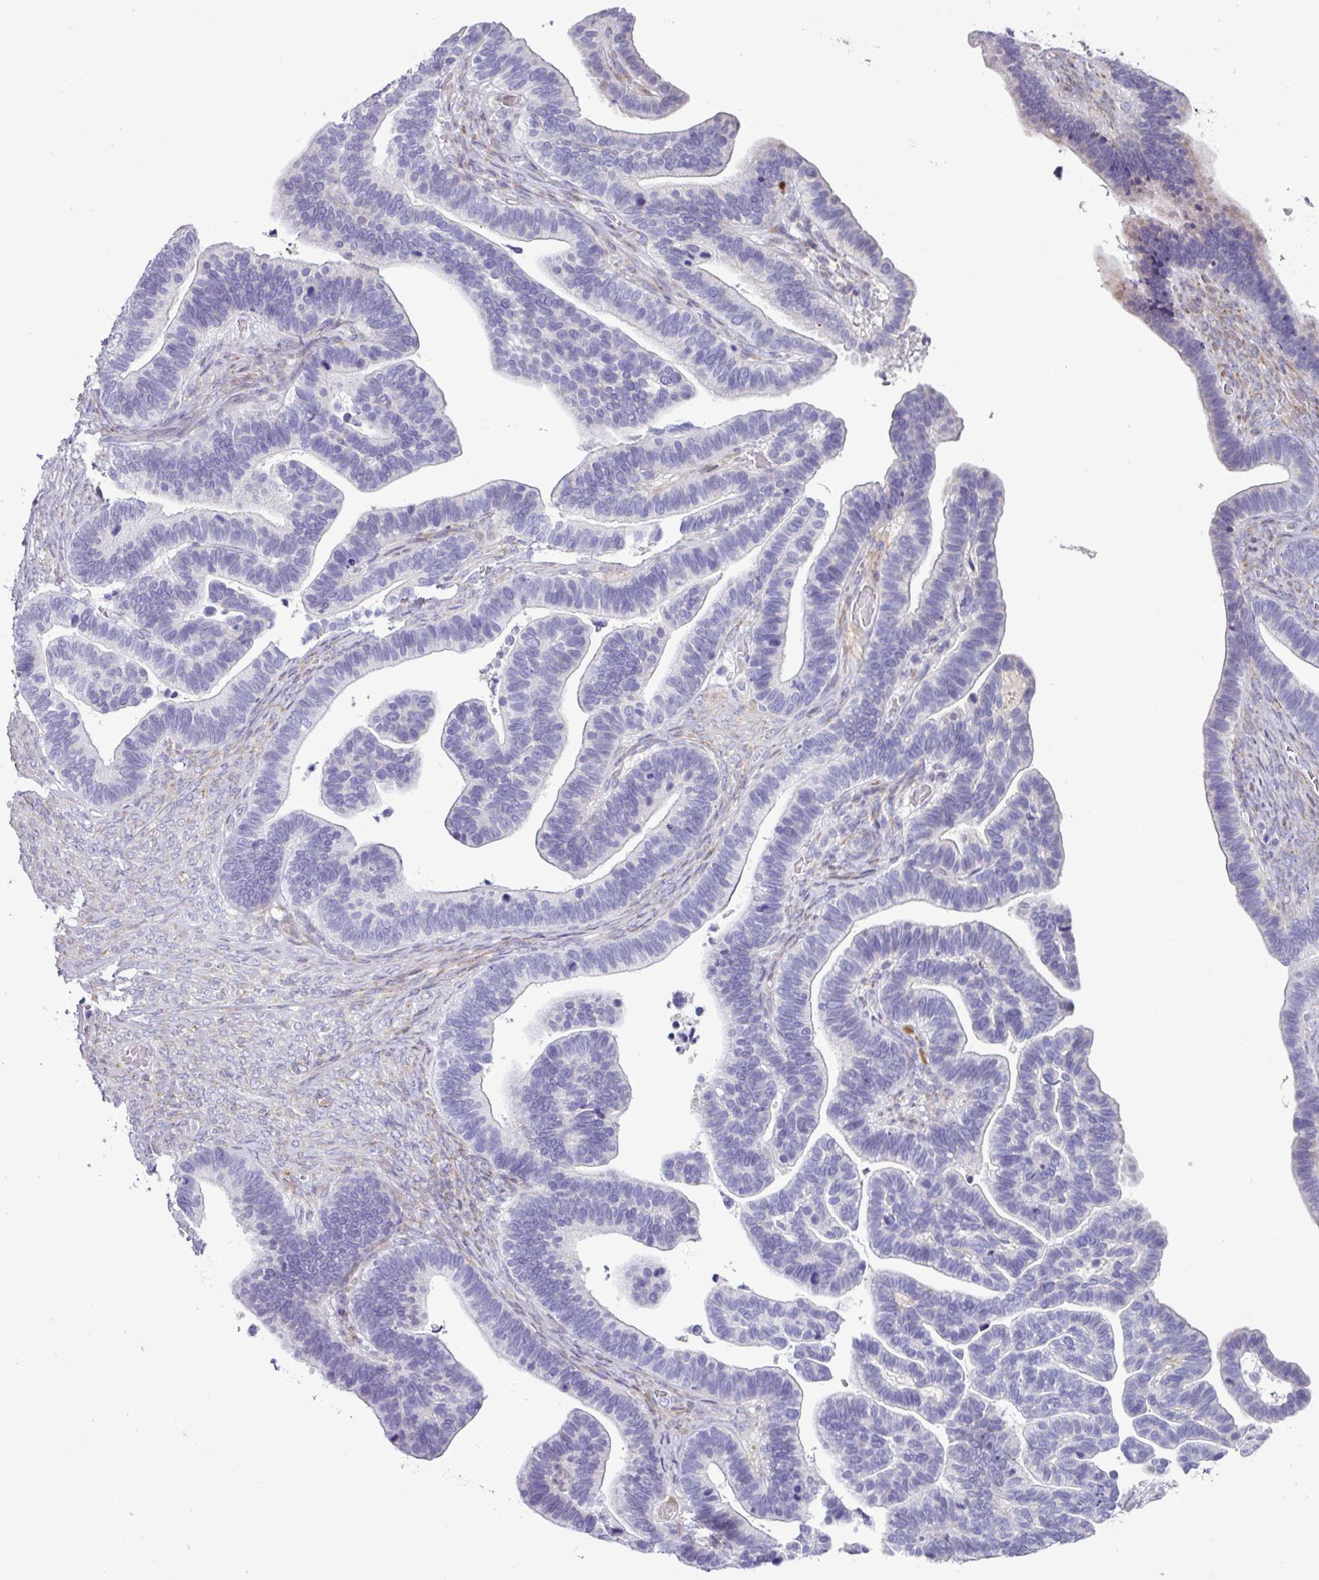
{"staining": {"intensity": "negative", "quantity": "none", "location": "none"}, "tissue": "ovarian cancer", "cell_type": "Tumor cells", "image_type": "cancer", "snomed": [{"axis": "morphology", "description": "Cystadenocarcinoma, serous, NOS"}, {"axis": "topography", "description": "Ovary"}], "caption": "The immunohistochemistry image has no significant expression in tumor cells of serous cystadenocarcinoma (ovarian) tissue.", "gene": "PPP1R35", "patient": {"sex": "female", "age": 56}}